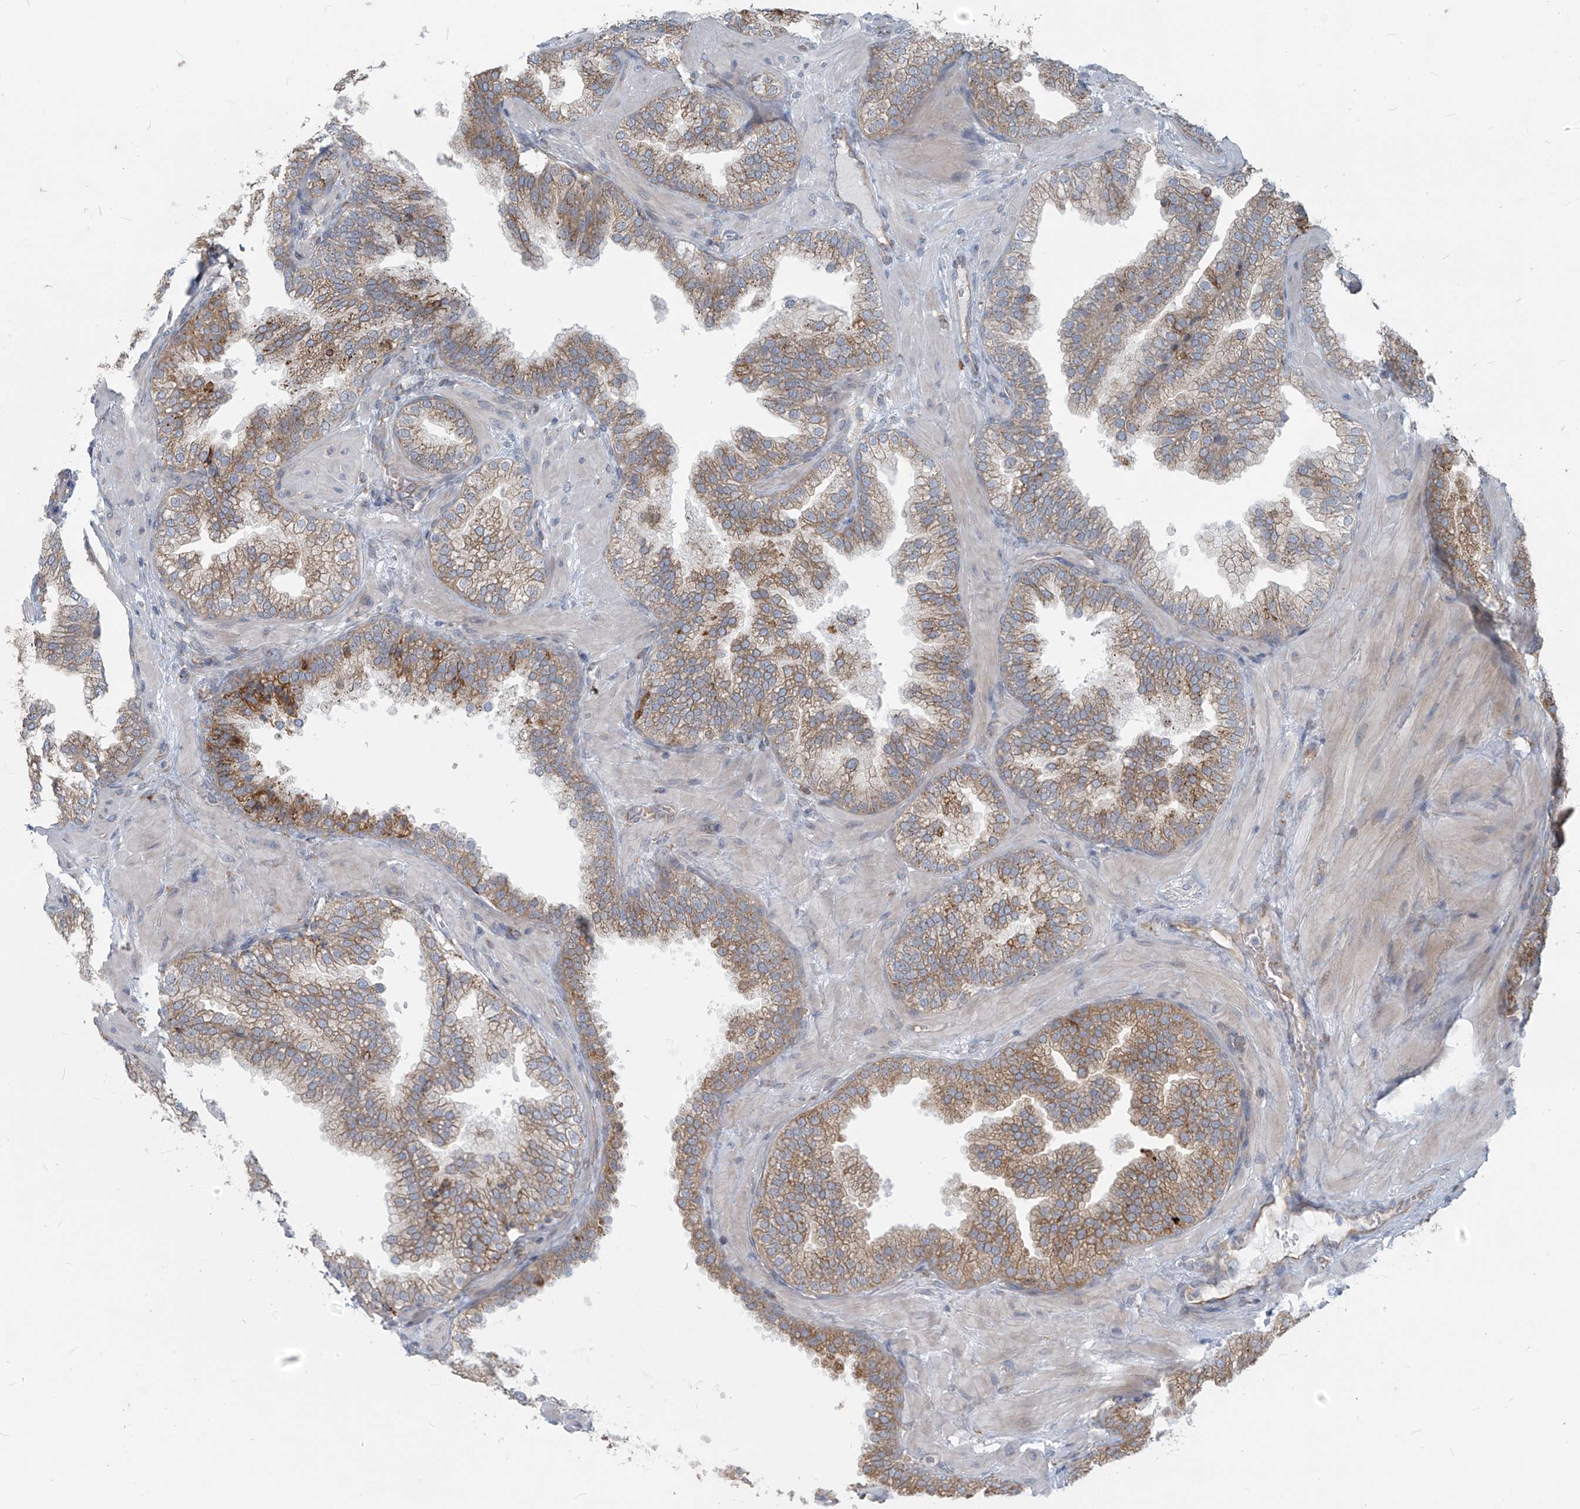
{"staining": {"intensity": "moderate", "quantity": ">75%", "location": "cytoplasmic/membranous"}, "tissue": "prostate cancer", "cell_type": "Tumor cells", "image_type": "cancer", "snomed": [{"axis": "morphology", "description": "Adenocarcinoma, High grade"}, {"axis": "topography", "description": "Prostate"}], "caption": "Brown immunohistochemical staining in adenocarcinoma (high-grade) (prostate) shows moderate cytoplasmic/membranous positivity in about >75% of tumor cells.", "gene": "KATNIP", "patient": {"sex": "male", "age": 58}}